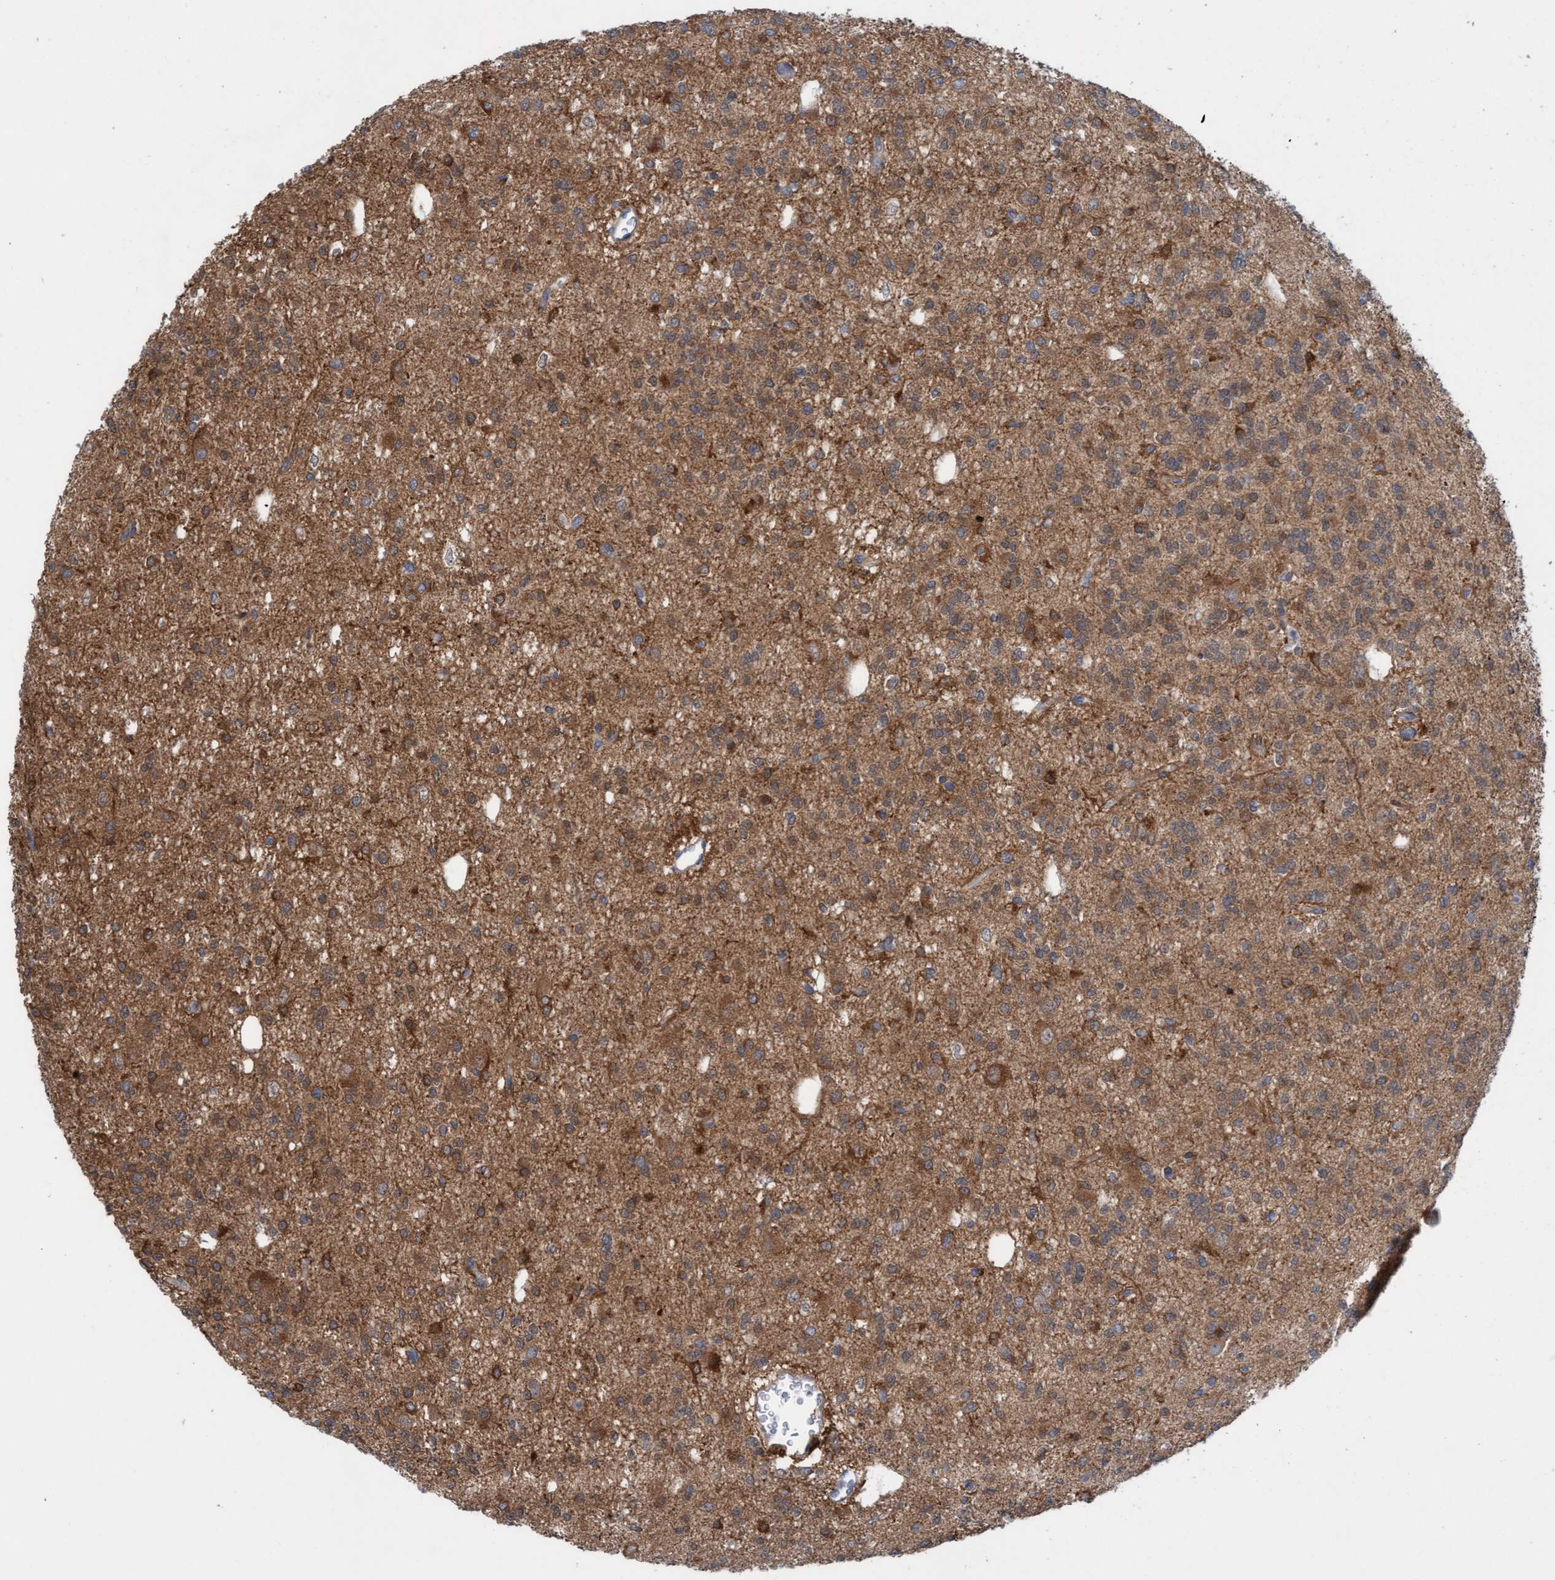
{"staining": {"intensity": "moderate", "quantity": "25%-75%", "location": "cytoplasmic/membranous"}, "tissue": "glioma", "cell_type": "Tumor cells", "image_type": "cancer", "snomed": [{"axis": "morphology", "description": "Glioma, malignant, Low grade"}, {"axis": "topography", "description": "Brain"}], "caption": "Approximately 25%-75% of tumor cells in glioma reveal moderate cytoplasmic/membranous protein expression as visualized by brown immunohistochemical staining.", "gene": "KLHL25", "patient": {"sex": "male", "age": 38}}